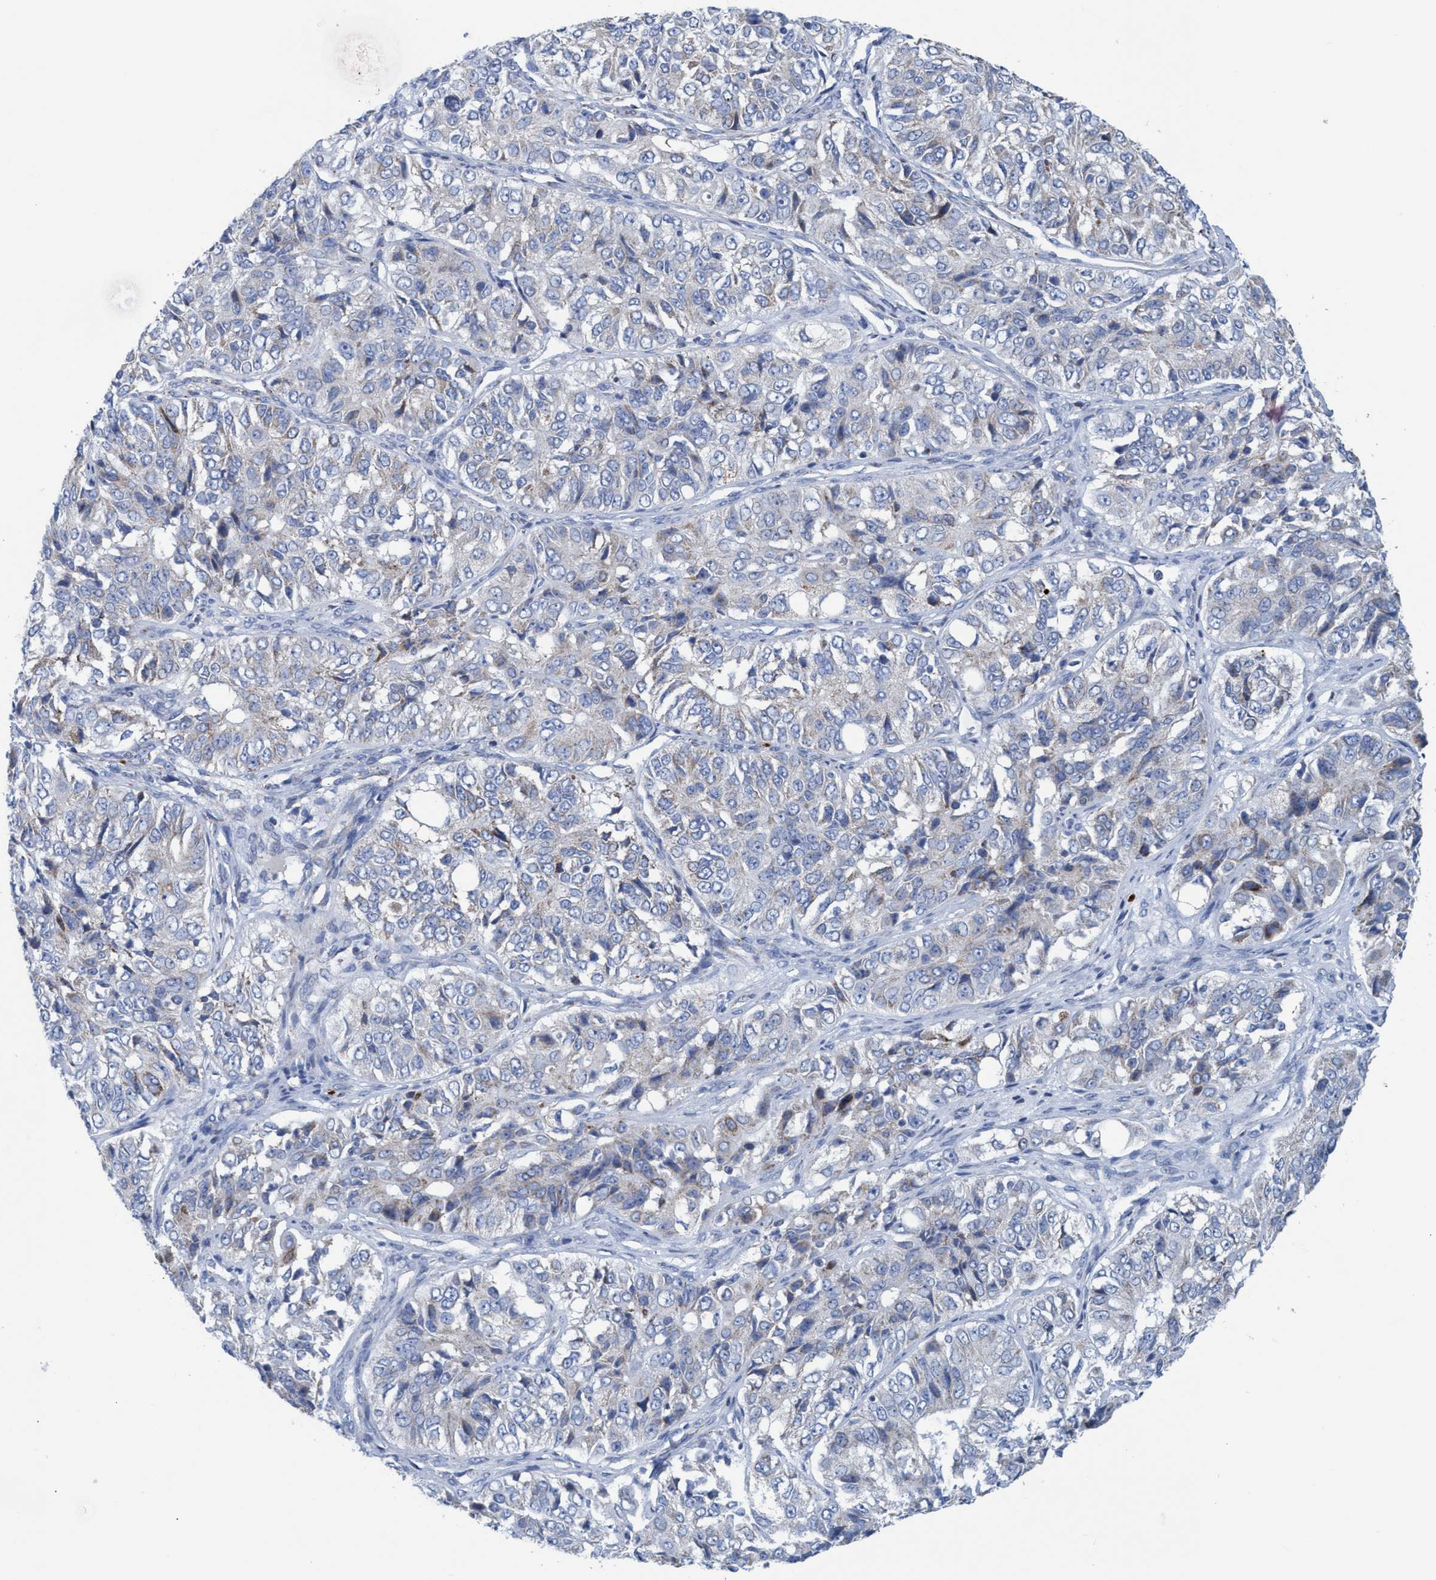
{"staining": {"intensity": "weak", "quantity": "<25%", "location": "cytoplasmic/membranous"}, "tissue": "ovarian cancer", "cell_type": "Tumor cells", "image_type": "cancer", "snomed": [{"axis": "morphology", "description": "Carcinoma, endometroid"}, {"axis": "topography", "description": "Ovary"}], "caption": "This is an immunohistochemistry image of human ovarian cancer. There is no staining in tumor cells.", "gene": "GGA3", "patient": {"sex": "female", "age": 51}}